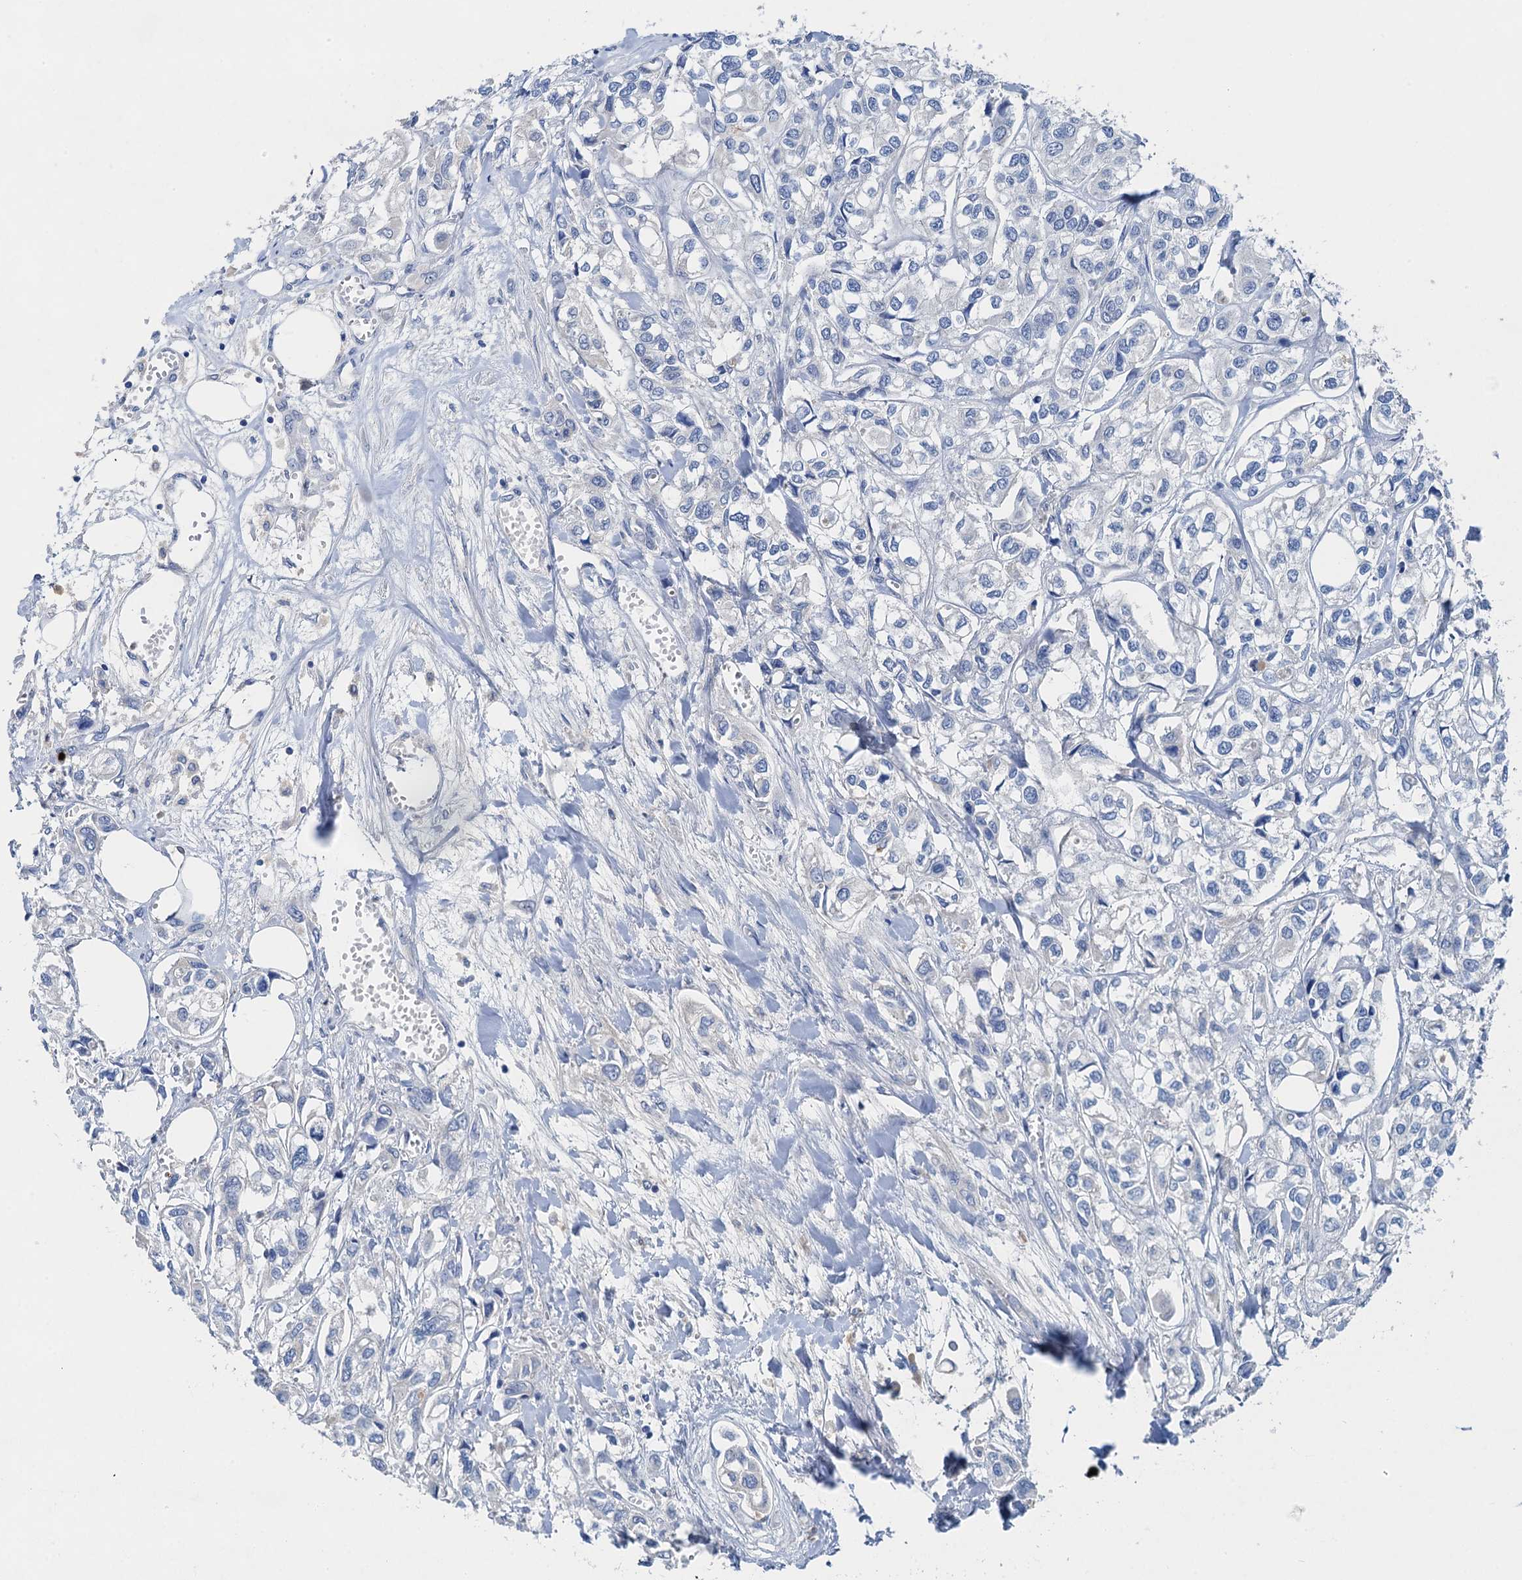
{"staining": {"intensity": "negative", "quantity": "none", "location": "none"}, "tissue": "urothelial cancer", "cell_type": "Tumor cells", "image_type": "cancer", "snomed": [{"axis": "morphology", "description": "Urothelial carcinoma, High grade"}, {"axis": "topography", "description": "Urinary bladder"}], "caption": "IHC of human urothelial cancer displays no expression in tumor cells.", "gene": "OTOA", "patient": {"sex": "male", "age": 67}}